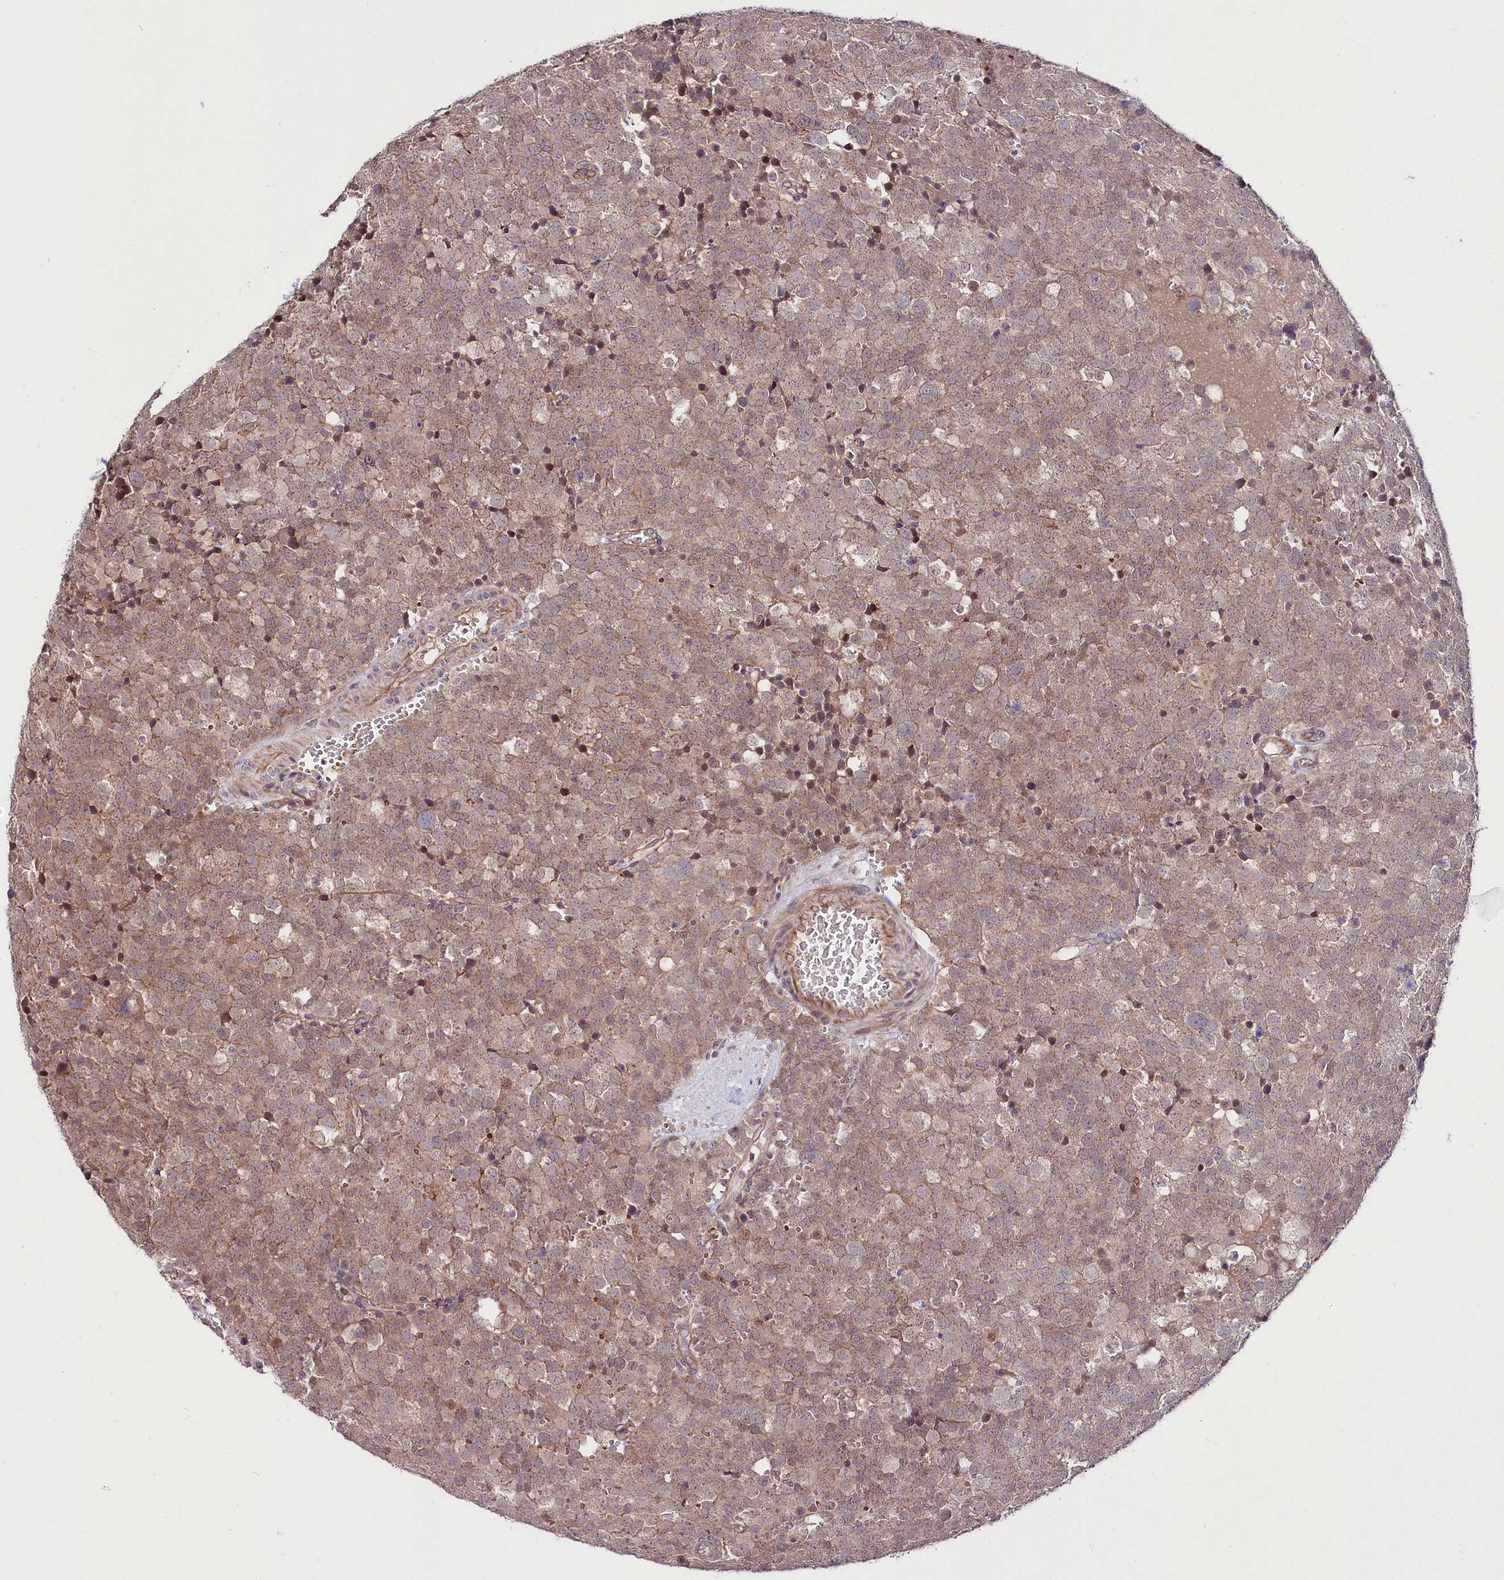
{"staining": {"intensity": "weak", "quantity": ">75%", "location": "cytoplasmic/membranous"}, "tissue": "testis cancer", "cell_type": "Tumor cells", "image_type": "cancer", "snomed": [{"axis": "morphology", "description": "Seminoma, NOS"}, {"axis": "topography", "description": "Testis"}], "caption": "High-power microscopy captured an immunohistochemistry (IHC) photomicrograph of testis cancer (seminoma), revealing weak cytoplasmic/membranous positivity in about >75% of tumor cells.", "gene": "TAFAZZIN", "patient": {"sex": "male", "age": 71}}